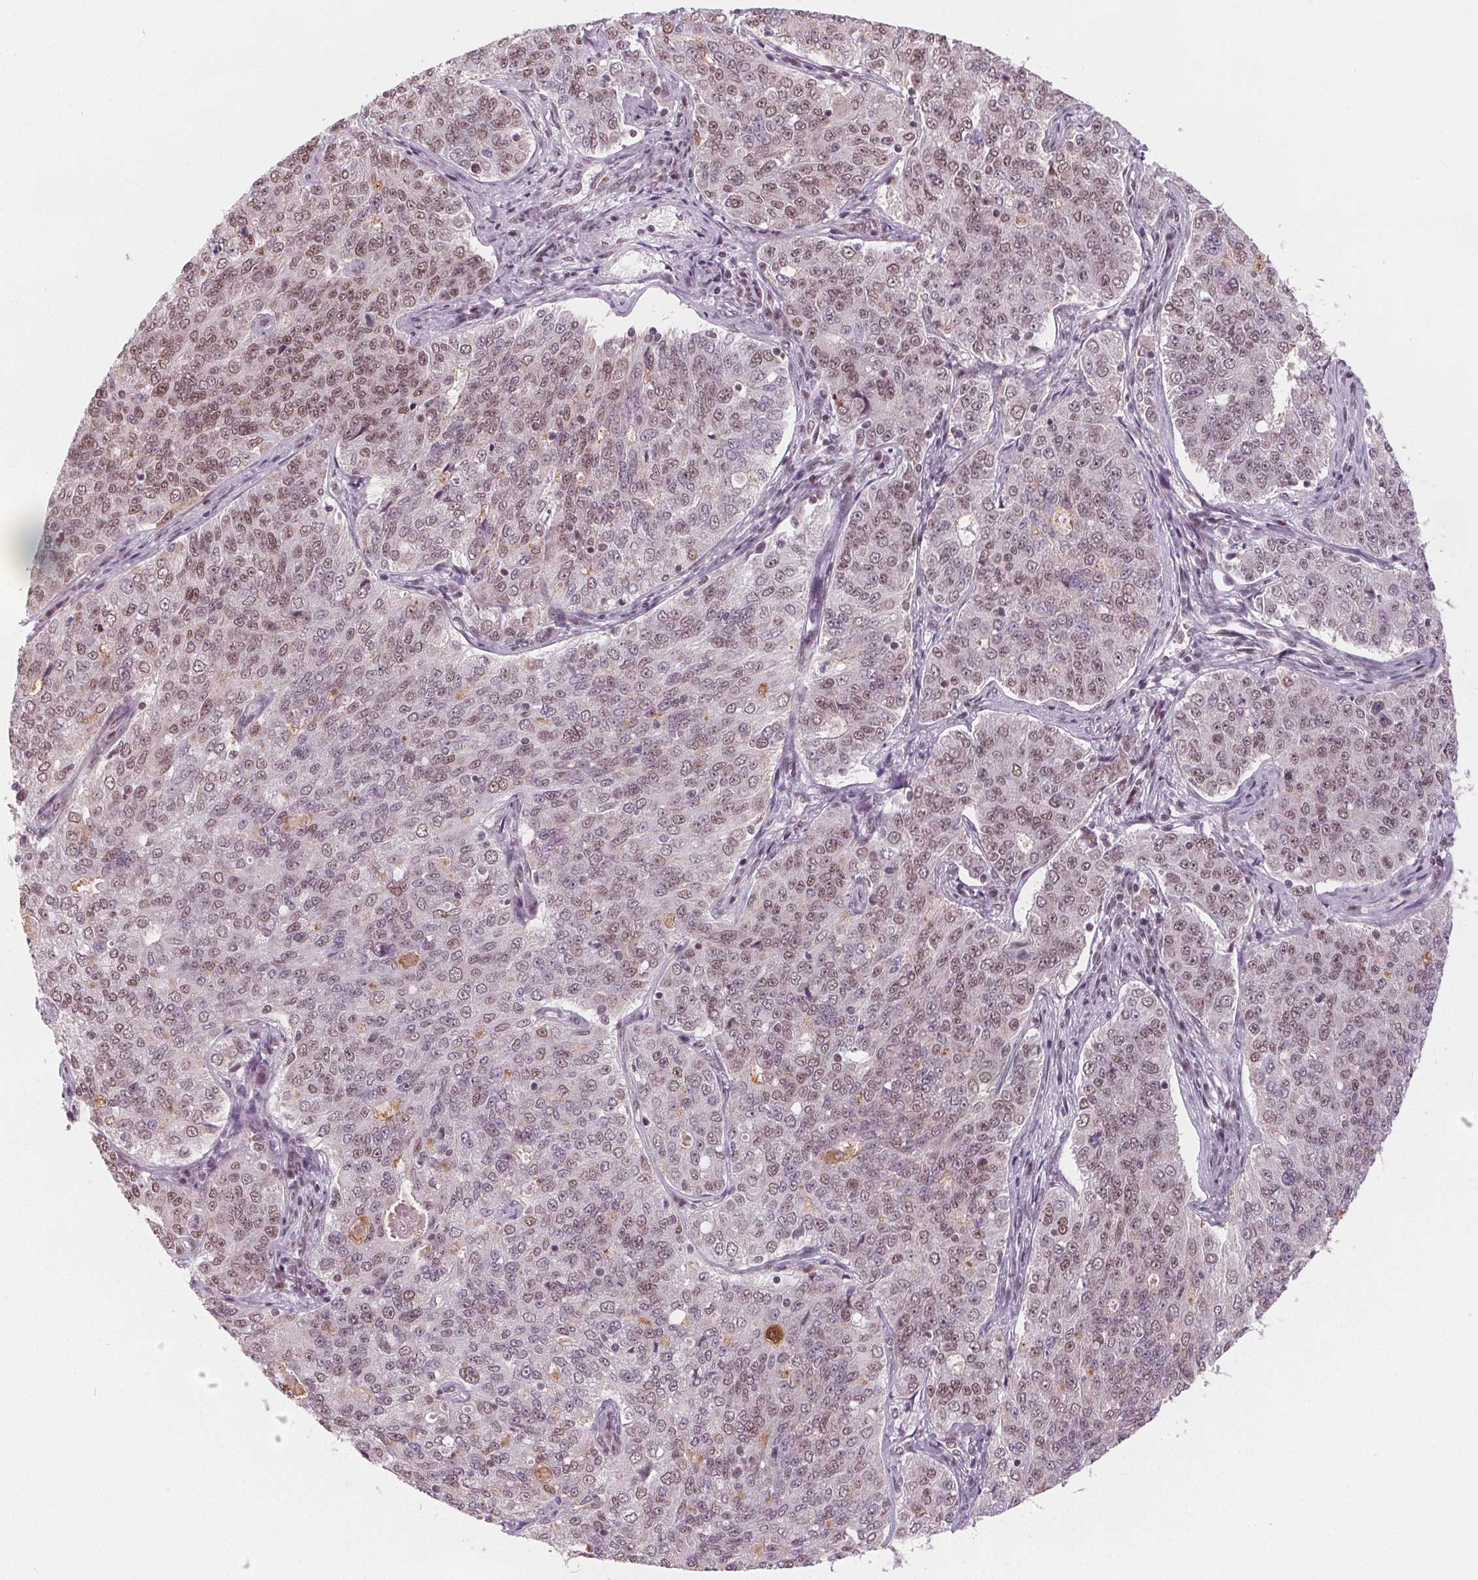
{"staining": {"intensity": "moderate", "quantity": ">75%", "location": "nuclear"}, "tissue": "endometrial cancer", "cell_type": "Tumor cells", "image_type": "cancer", "snomed": [{"axis": "morphology", "description": "Adenocarcinoma, NOS"}, {"axis": "topography", "description": "Endometrium"}], "caption": "Endometrial cancer (adenocarcinoma) tissue exhibits moderate nuclear expression in approximately >75% of tumor cells, visualized by immunohistochemistry. (IHC, brightfield microscopy, high magnification).", "gene": "DPM2", "patient": {"sex": "female", "age": 43}}